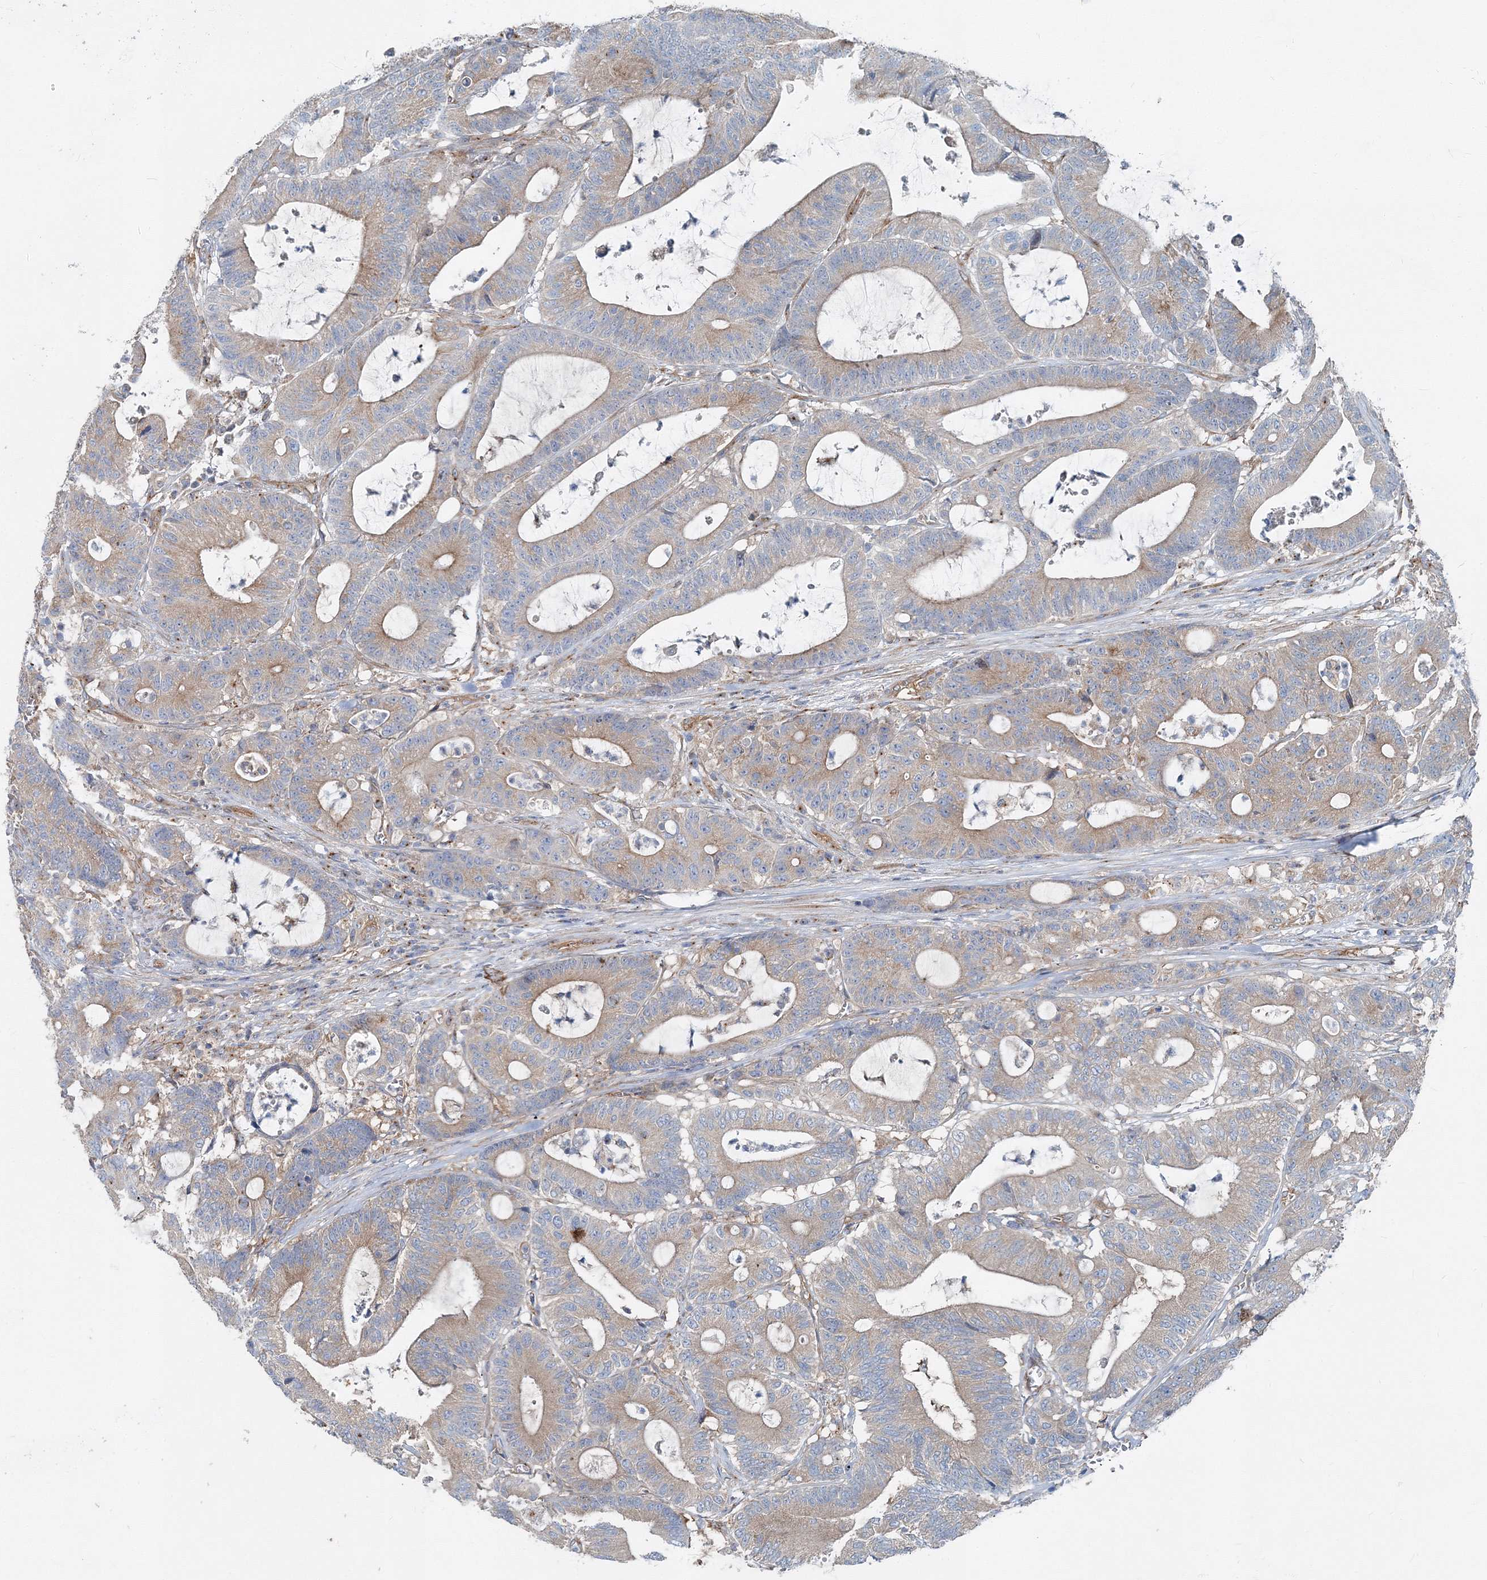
{"staining": {"intensity": "weak", "quantity": ">75%", "location": "cytoplasmic/membranous"}, "tissue": "colorectal cancer", "cell_type": "Tumor cells", "image_type": "cancer", "snomed": [{"axis": "morphology", "description": "Adenocarcinoma, NOS"}, {"axis": "topography", "description": "Colon"}], "caption": "This is a histology image of immunohistochemistry staining of adenocarcinoma (colorectal), which shows weak staining in the cytoplasmic/membranous of tumor cells.", "gene": "MPHOSPH9", "patient": {"sex": "female", "age": 84}}